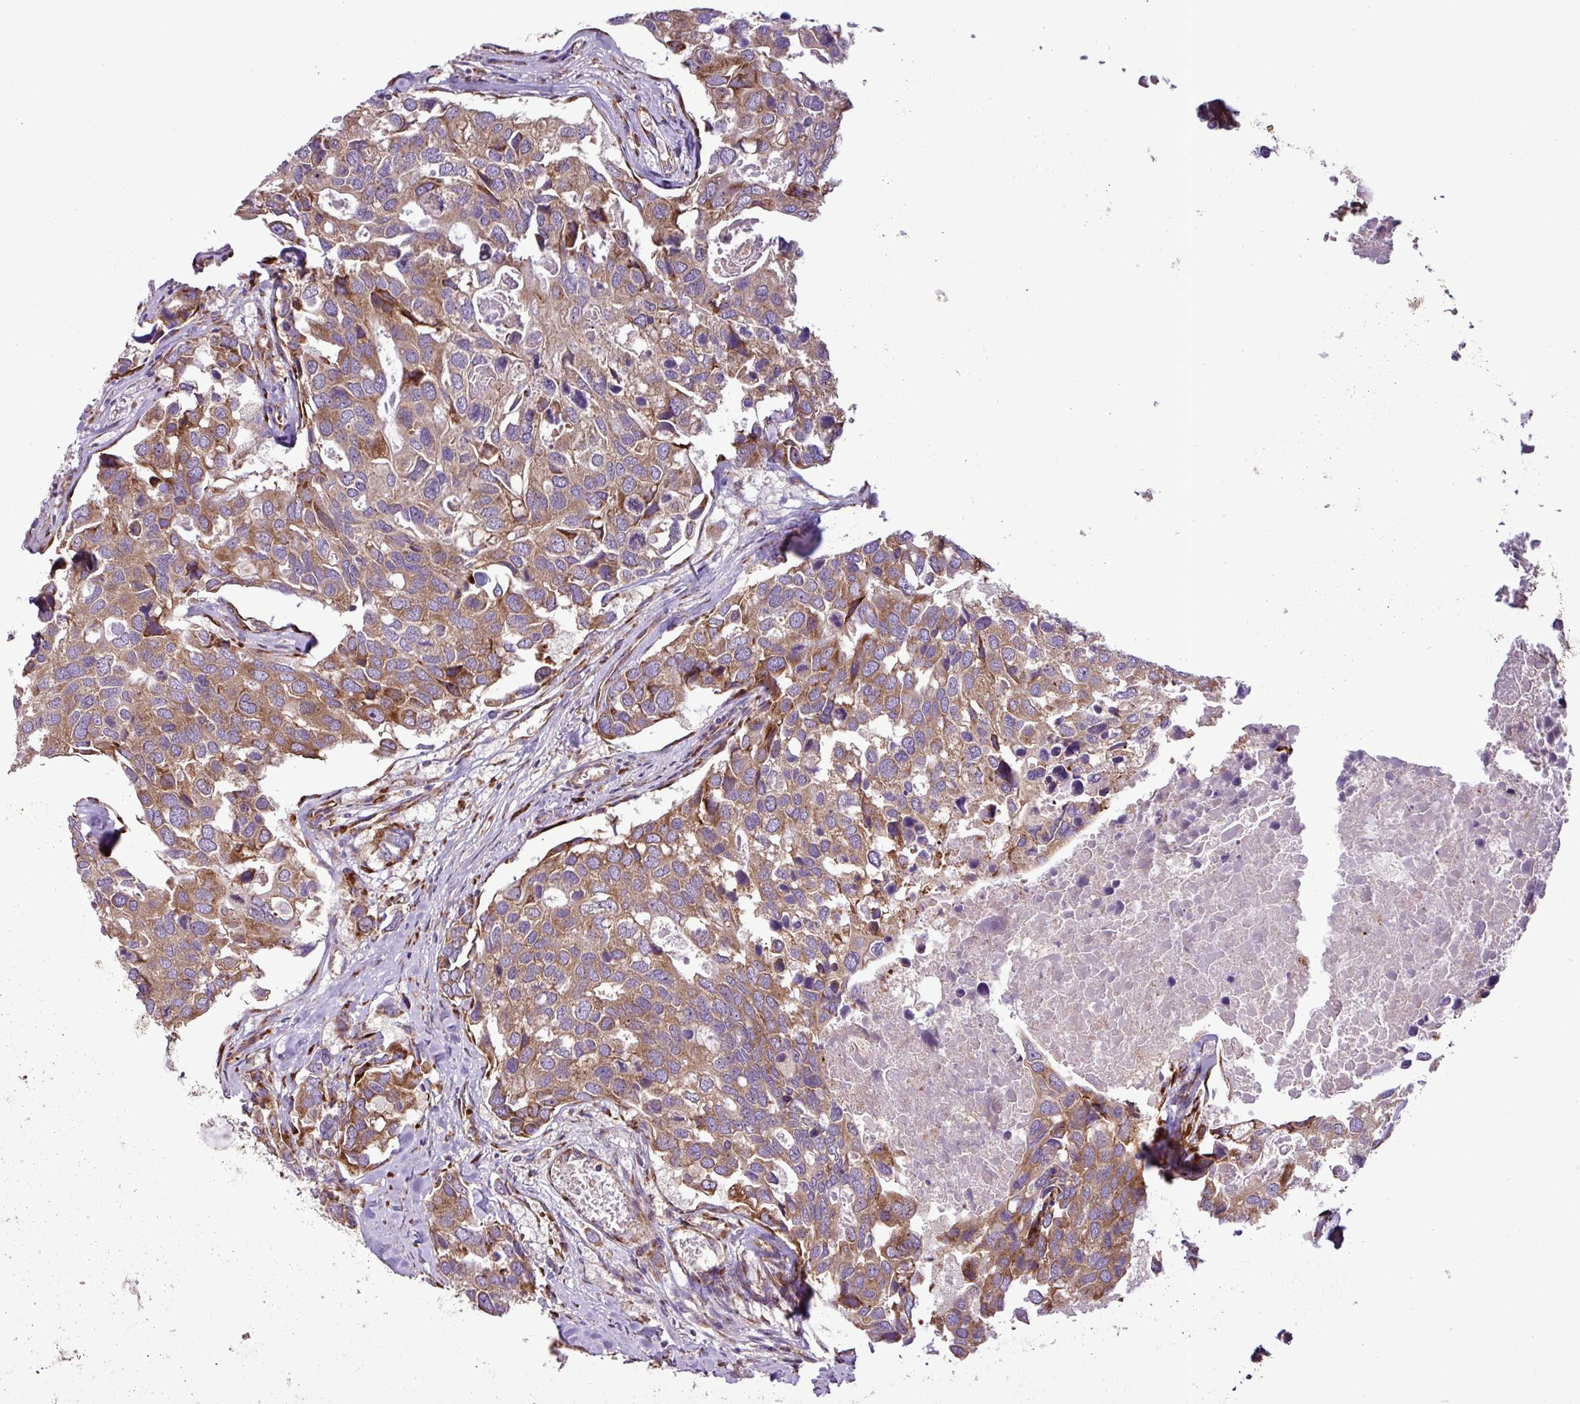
{"staining": {"intensity": "moderate", "quantity": ">75%", "location": "cytoplasmic/membranous"}, "tissue": "breast cancer", "cell_type": "Tumor cells", "image_type": "cancer", "snomed": [{"axis": "morphology", "description": "Duct carcinoma"}, {"axis": "topography", "description": "Breast"}], "caption": "Immunohistochemical staining of breast cancer shows medium levels of moderate cytoplasmic/membranous positivity in approximately >75% of tumor cells.", "gene": "RPL13", "patient": {"sex": "female", "age": 83}}